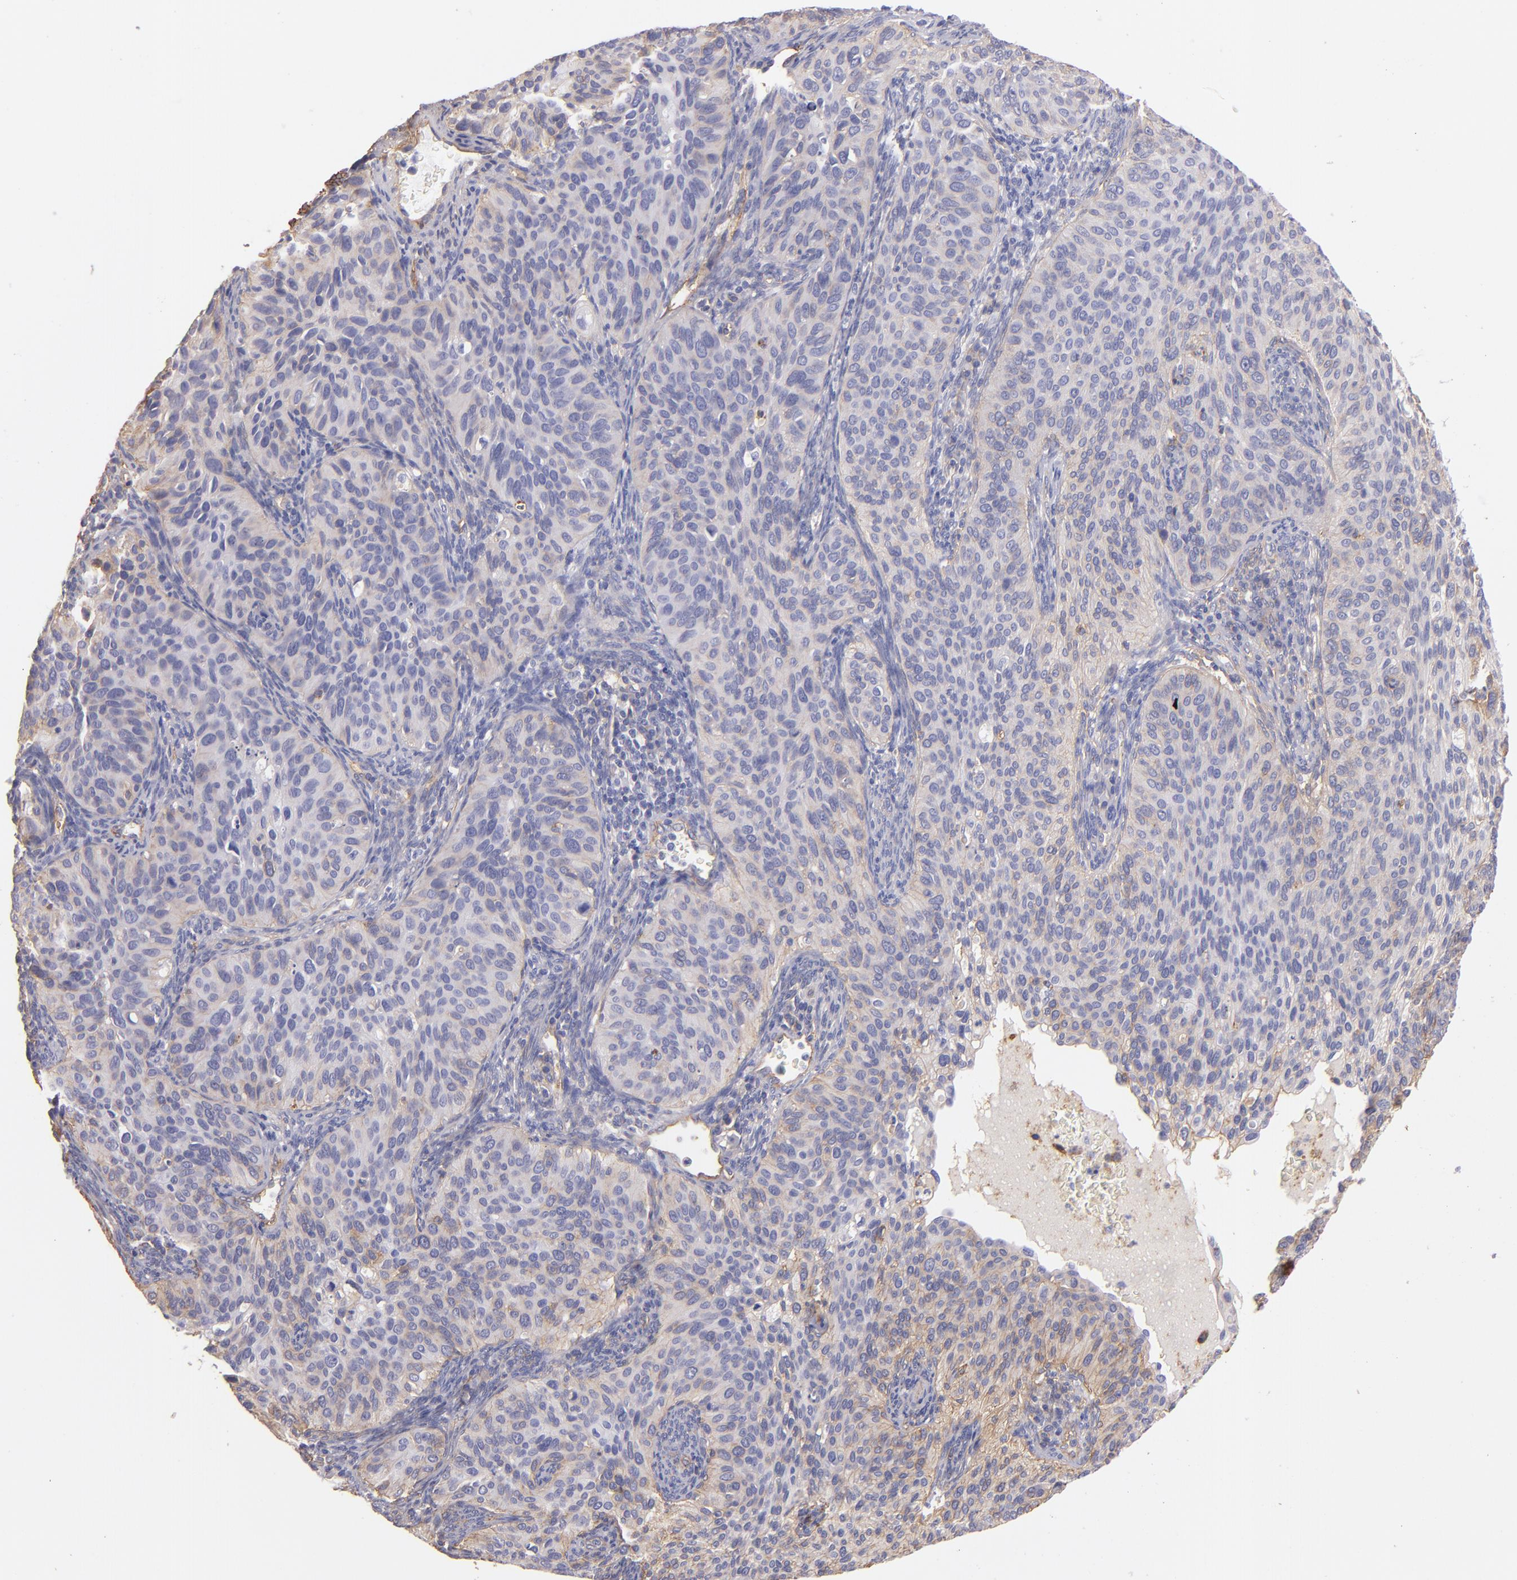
{"staining": {"intensity": "weak", "quantity": "25%-75%", "location": "cytoplasmic/membranous"}, "tissue": "cervical cancer", "cell_type": "Tumor cells", "image_type": "cancer", "snomed": [{"axis": "morphology", "description": "Adenocarcinoma, NOS"}, {"axis": "topography", "description": "Cervix"}], "caption": "DAB (3,3'-diaminobenzidine) immunohistochemical staining of human cervical adenocarcinoma reveals weak cytoplasmic/membranous protein staining in approximately 25%-75% of tumor cells. (Brightfield microscopy of DAB IHC at high magnification).", "gene": "CD151", "patient": {"sex": "female", "age": 29}}